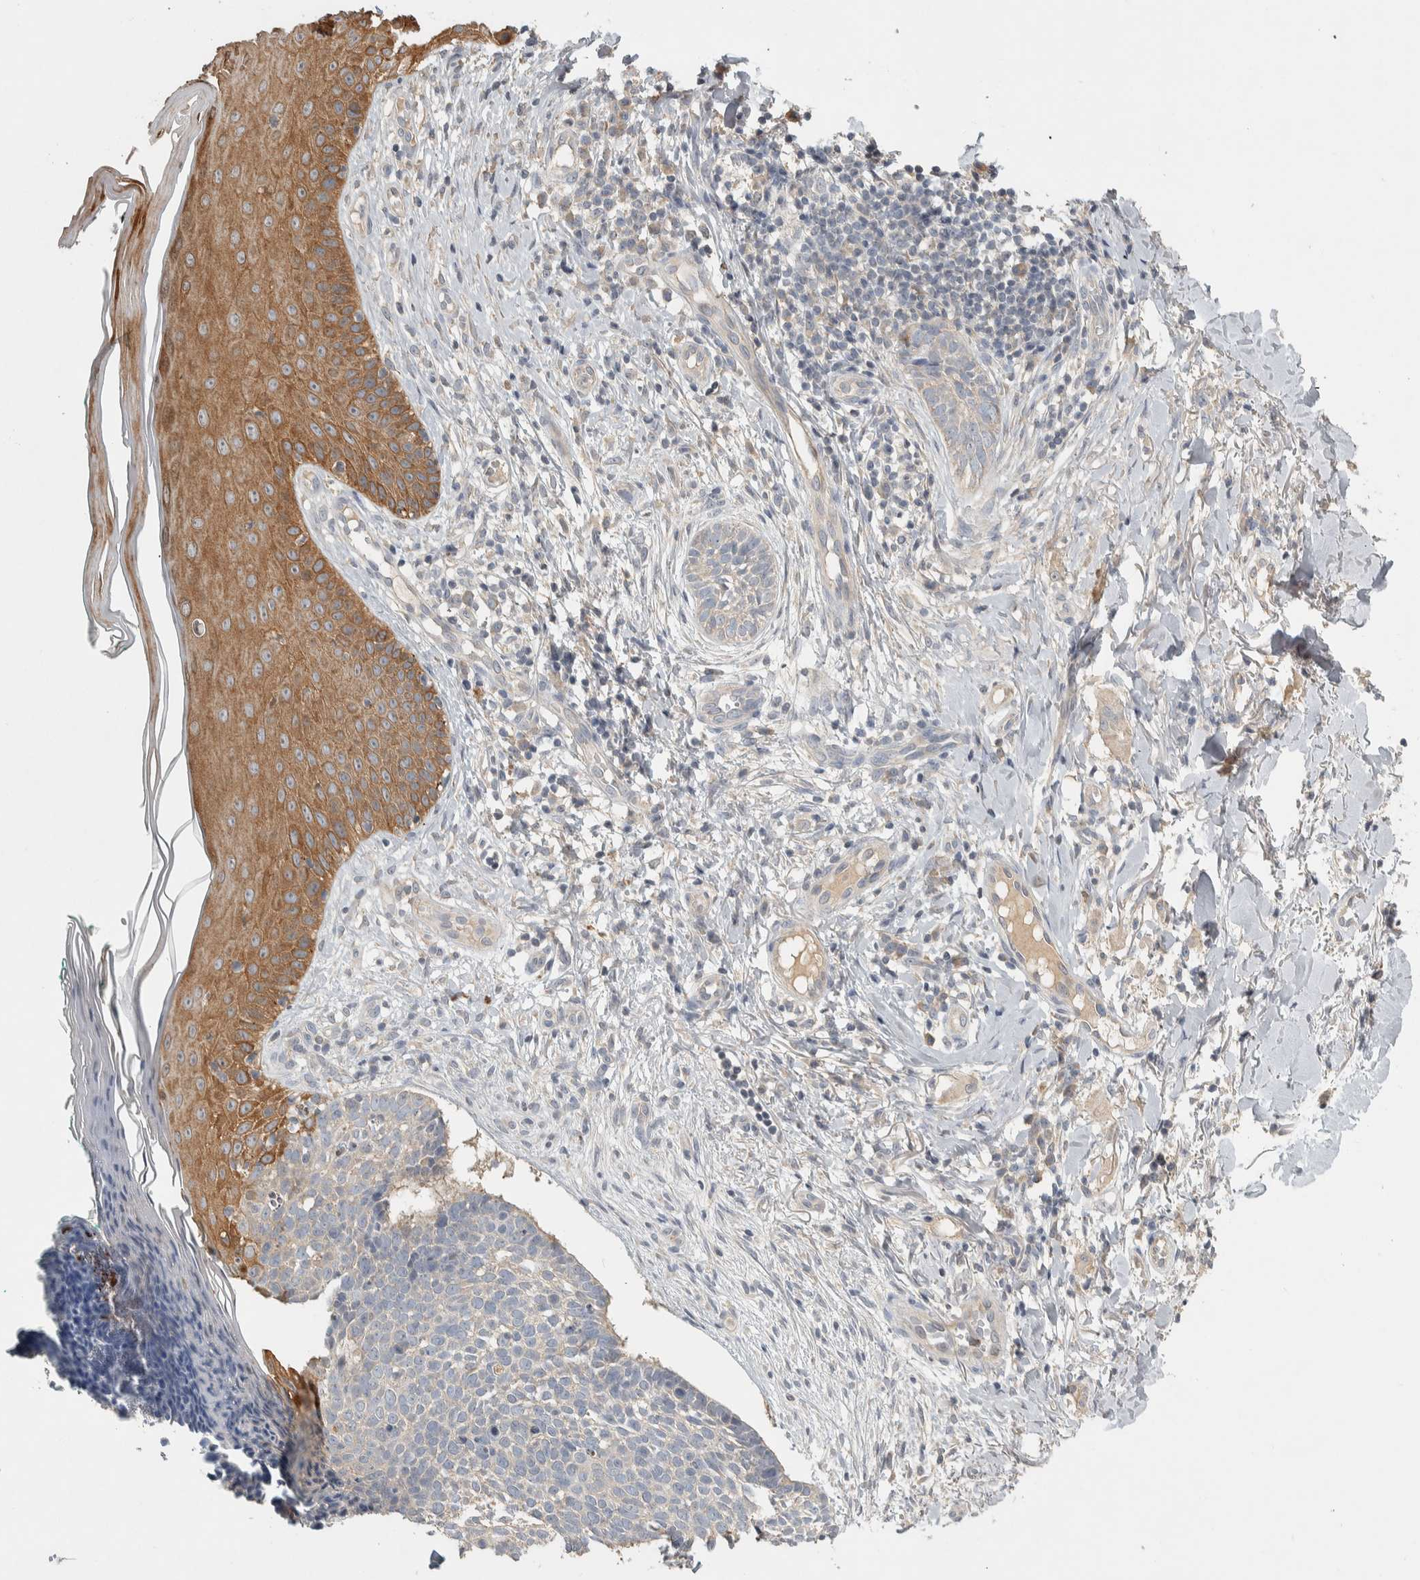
{"staining": {"intensity": "weak", "quantity": "<25%", "location": "cytoplasmic/membranous"}, "tissue": "skin cancer", "cell_type": "Tumor cells", "image_type": "cancer", "snomed": [{"axis": "morphology", "description": "Normal tissue, NOS"}, {"axis": "morphology", "description": "Basal cell carcinoma"}, {"axis": "topography", "description": "Skin"}], "caption": "IHC histopathology image of neoplastic tissue: human skin cancer stained with DAB displays no significant protein staining in tumor cells. (DAB (3,3'-diaminobenzidine) IHC visualized using brightfield microscopy, high magnification).", "gene": "EIF3H", "patient": {"sex": "male", "age": 67}}